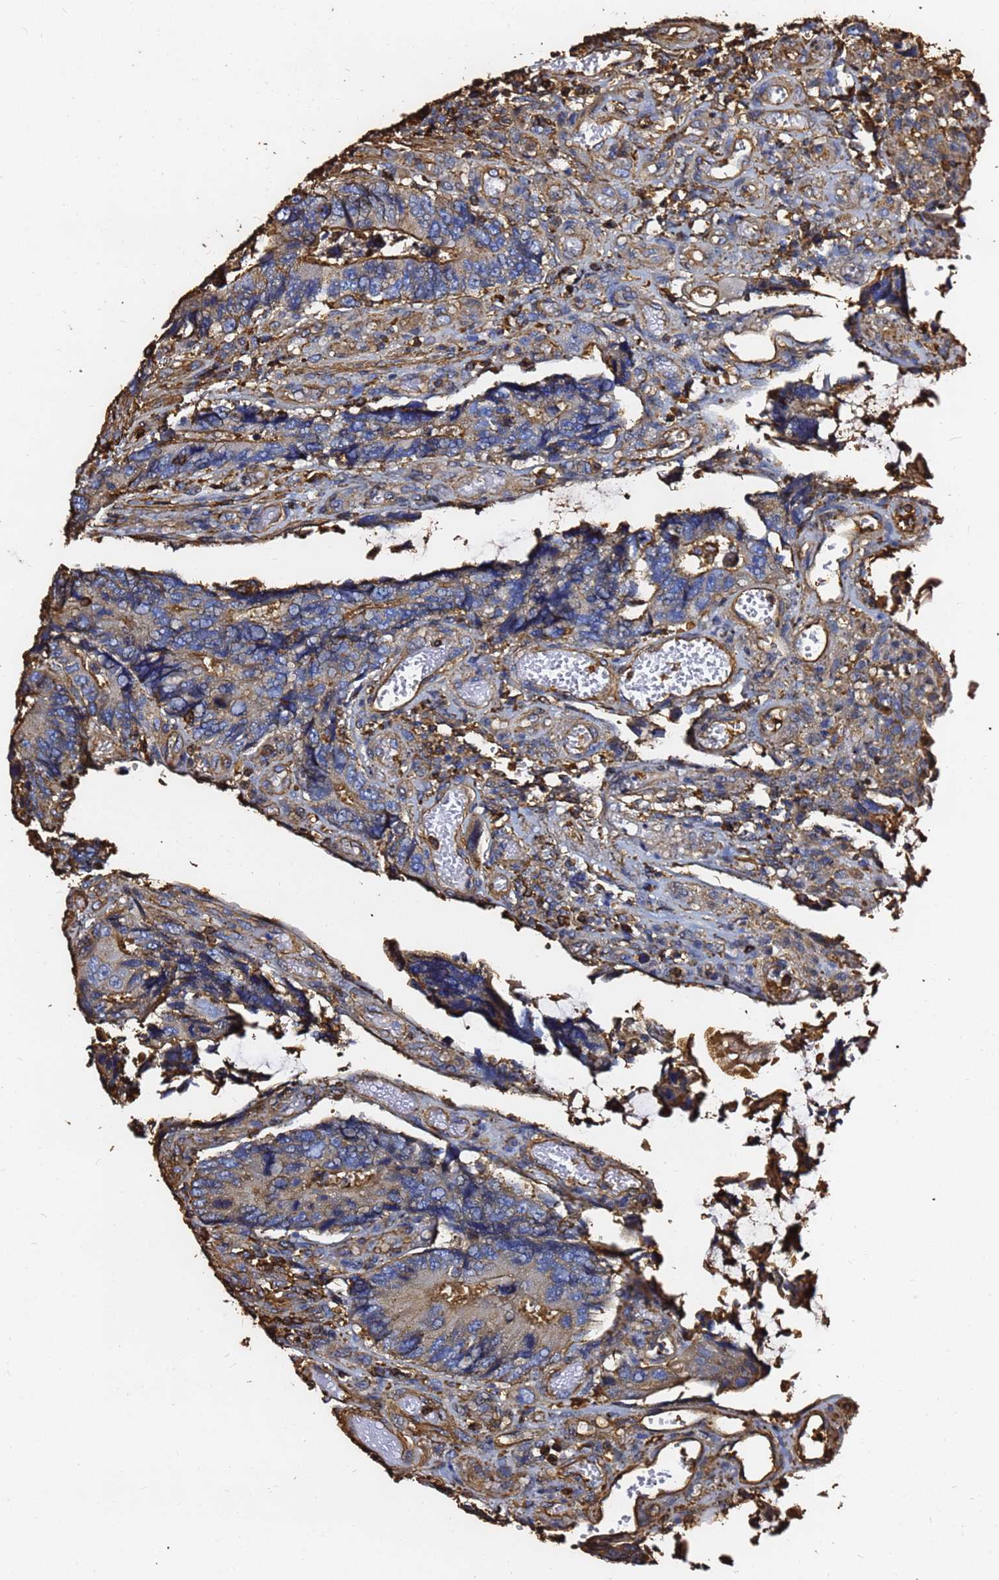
{"staining": {"intensity": "moderate", "quantity": "<25%", "location": "cytoplasmic/membranous"}, "tissue": "colorectal cancer", "cell_type": "Tumor cells", "image_type": "cancer", "snomed": [{"axis": "morphology", "description": "Adenocarcinoma, NOS"}, {"axis": "topography", "description": "Colon"}], "caption": "Colorectal cancer stained with a brown dye demonstrates moderate cytoplasmic/membranous positive expression in approximately <25% of tumor cells.", "gene": "ACTB", "patient": {"sex": "male", "age": 87}}